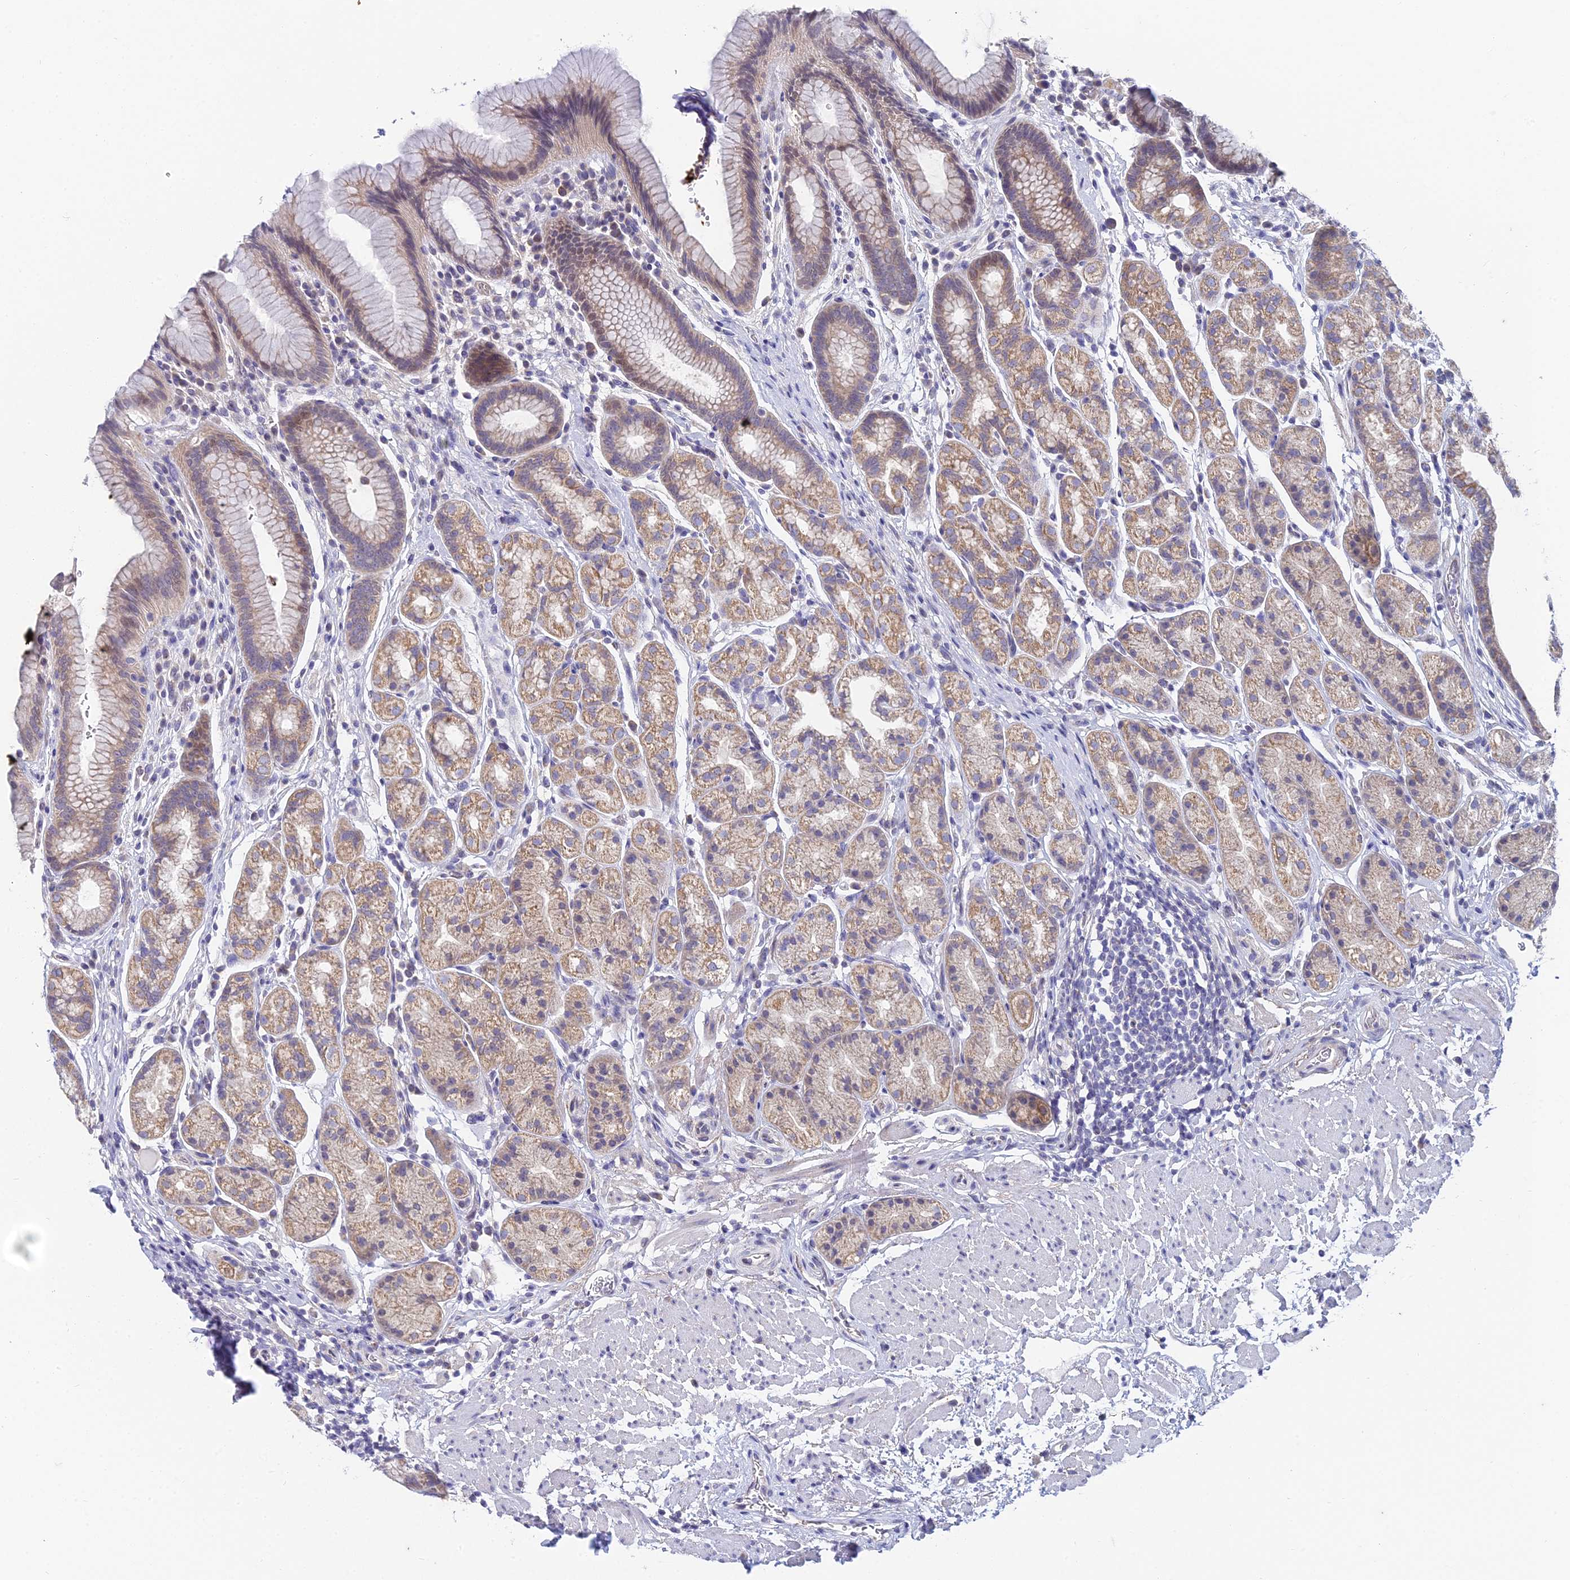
{"staining": {"intensity": "moderate", "quantity": ">75%", "location": "cytoplasmic/membranous"}, "tissue": "stomach", "cell_type": "Glandular cells", "image_type": "normal", "snomed": [{"axis": "morphology", "description": "Normal tissue, NOS"}, {"axis": "topography", "description": "Stomach"}], "caption": "About >75% of glandular cells in normal human stomach display moderate cytoplasmic/membranous protein staining as visualized by brown immunohistochemical staining.", "gene": "EEF2KMT", "patient": {"sex": "male", "age": 63}}